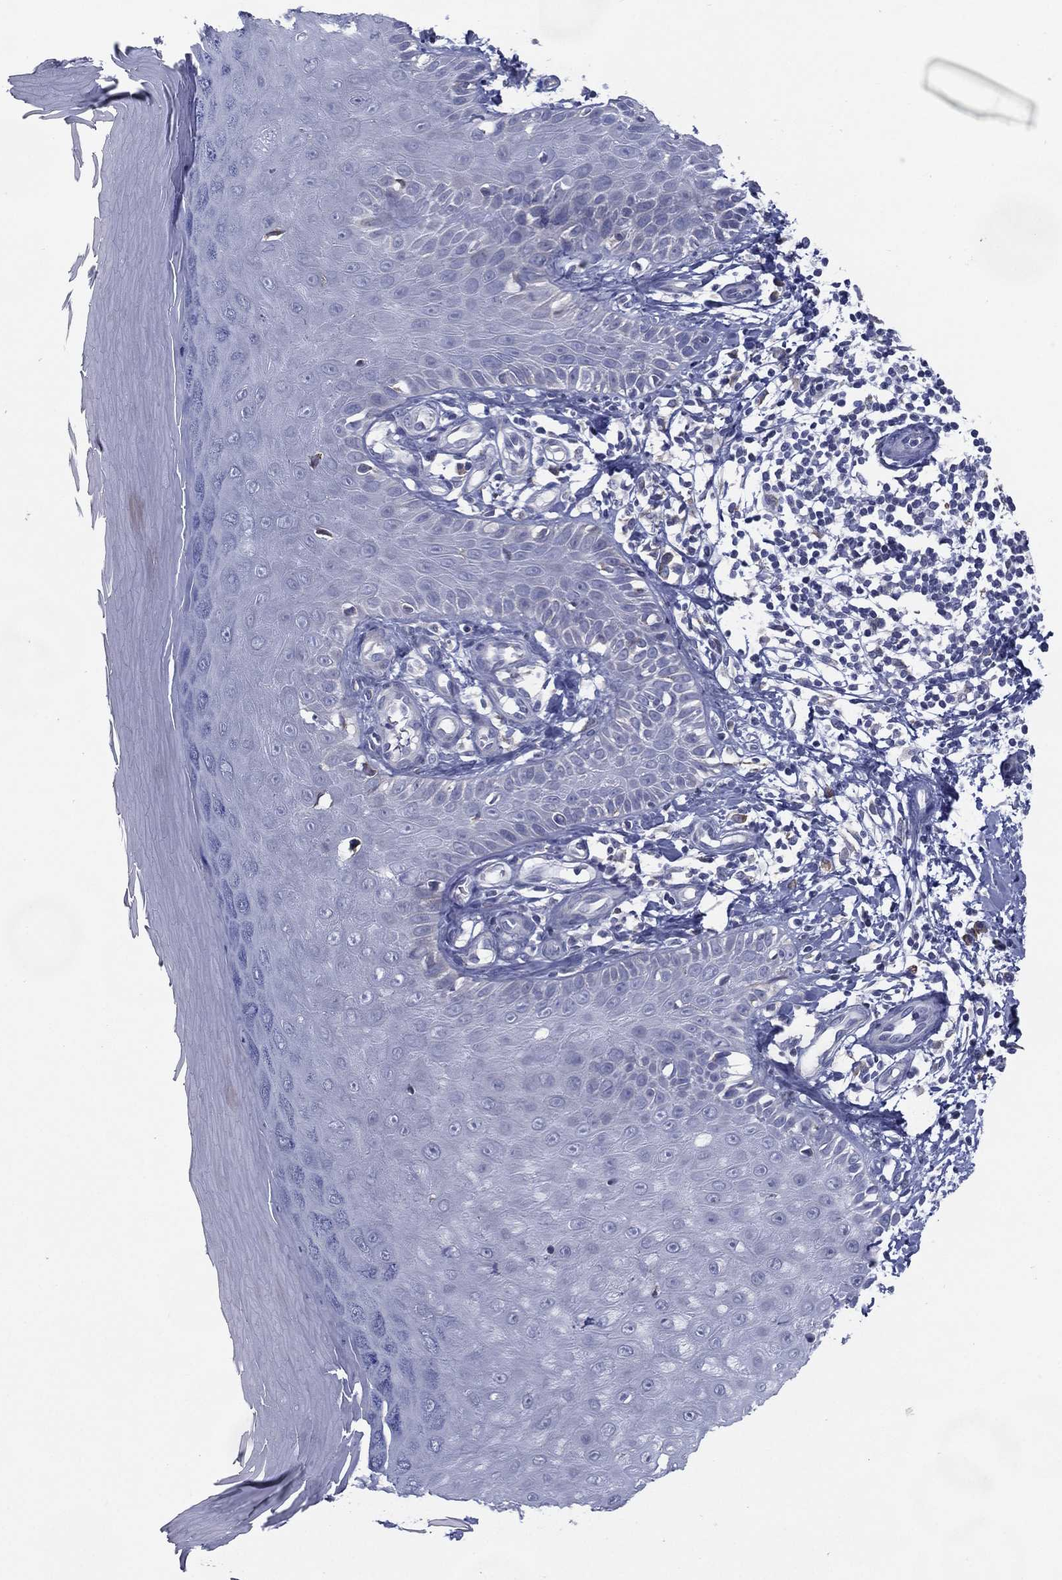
{"staining": {"intensity": "negative", "quantity": "none", "location": "none"}, "tissue": "skin", "cell_type": "Fibroblasts", "image_type": "normal", "snomed": [{"axis": "morphology", "description": "Normal tissue, NOS"}, {"axis": "morphology", "description": "Inflammation, NOS"}, {"axis": "morphology", "description": "Fibrosis, NOS"}, {"axis": "topography", "description": "Skin"}], "caption": "The photomicrograph displays no staining of fibroblasts in unremarkable skin.", "gene": "C19orf18", "patient": {"sex": "male", "age": 71}}